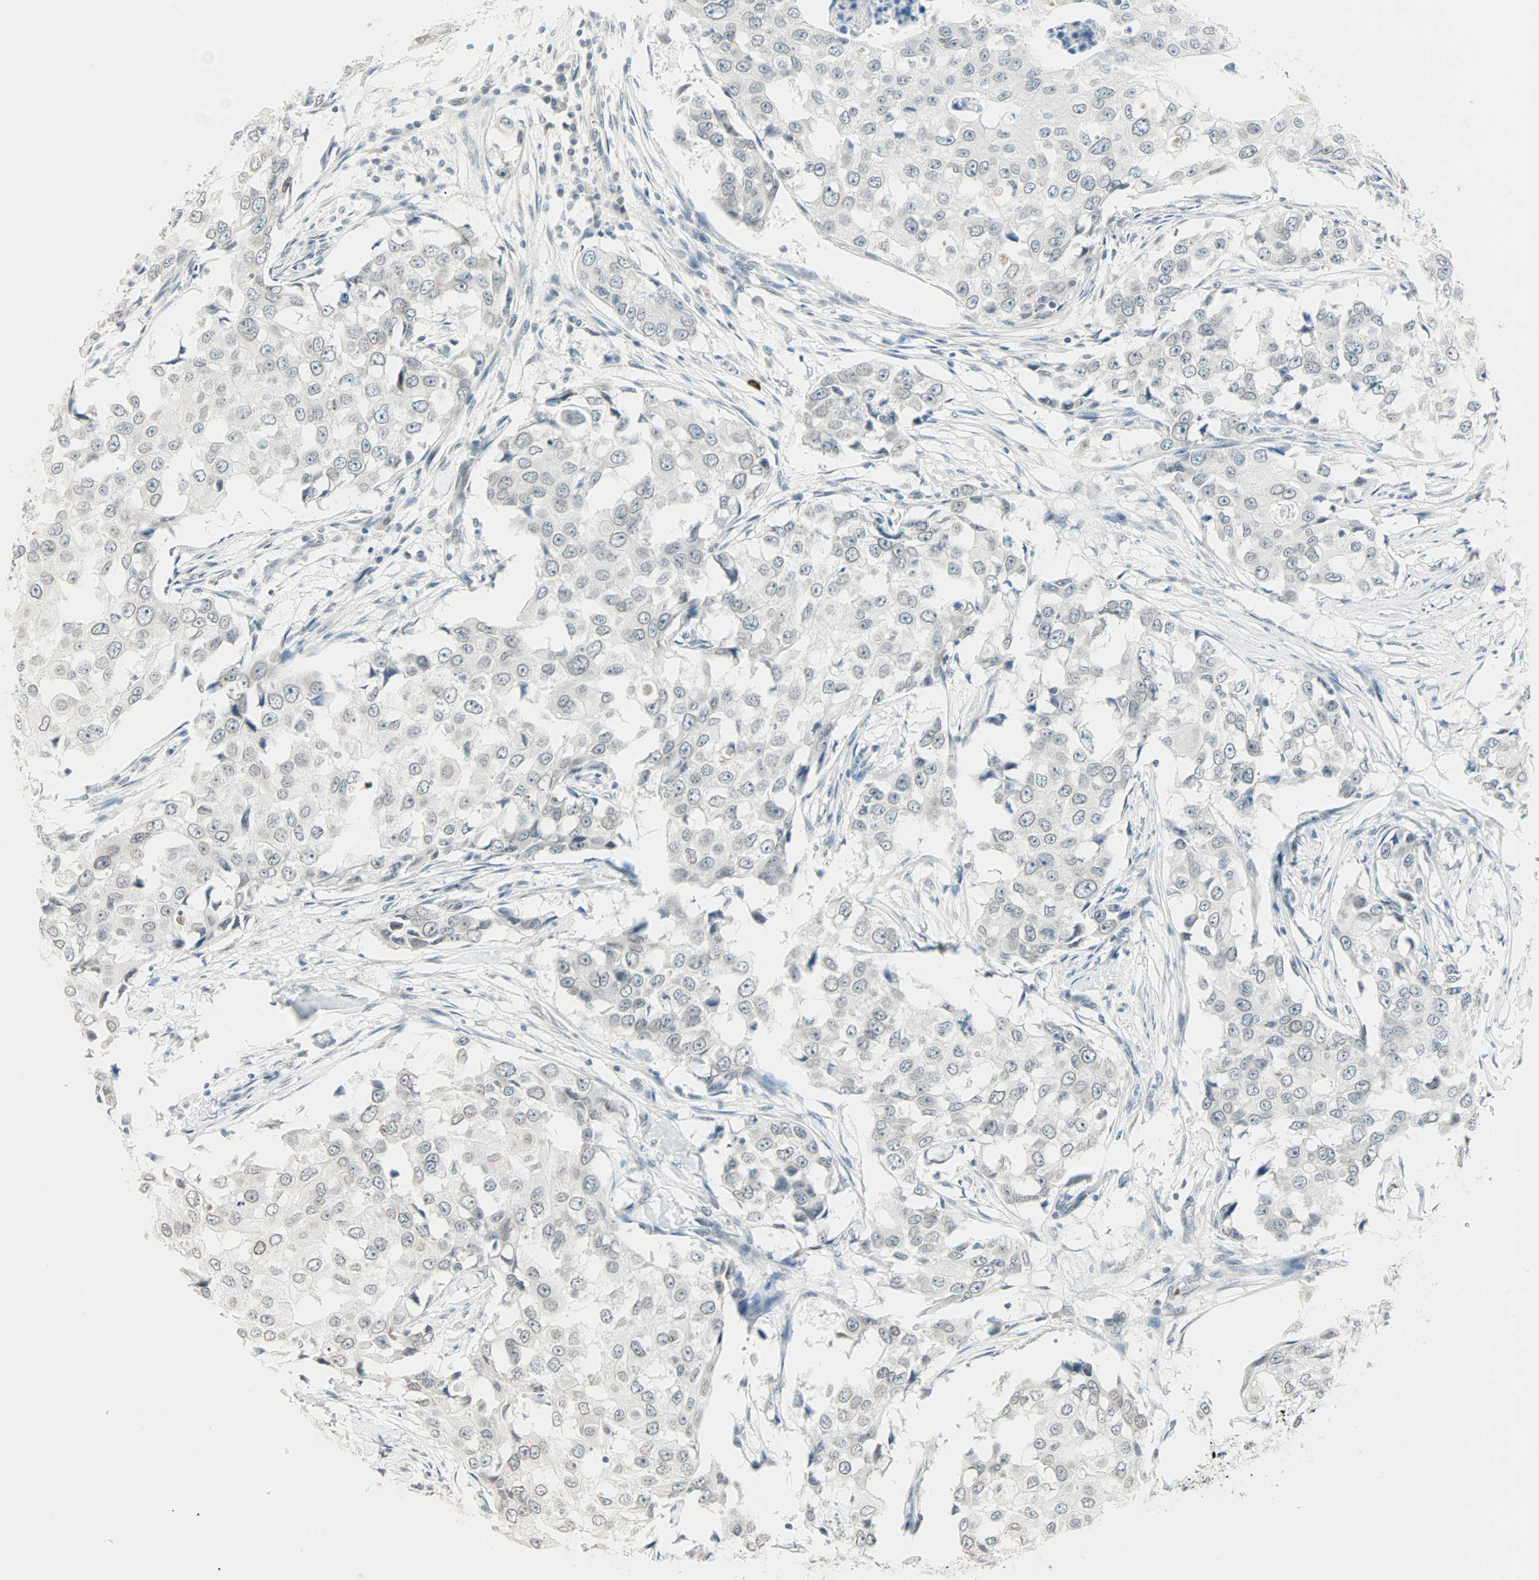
{"staining": {"intensity": "negative", "quantity": "none", "location": "none"}, "tissue": "breast cancer", "cell_type": "Tumor cells", "image_type": "cancer", "snomed": [{"axis": "morphology", "description": "Duct carcinoma"}, {"axis": "topography", "description": "Breast"}], "caption": "Immunohistochemistry (IHC) photomicrograph of breast cancer stained for a protein (brown), which demonstrates no staining in tumor cells. (Stains: DAB immunohistochemistry with hematoxylin counter stain, Microscopy: brightfield microscopy at high magnification).", "gene": "BCAN", "patient": {"sex": "female", "age": 27}}